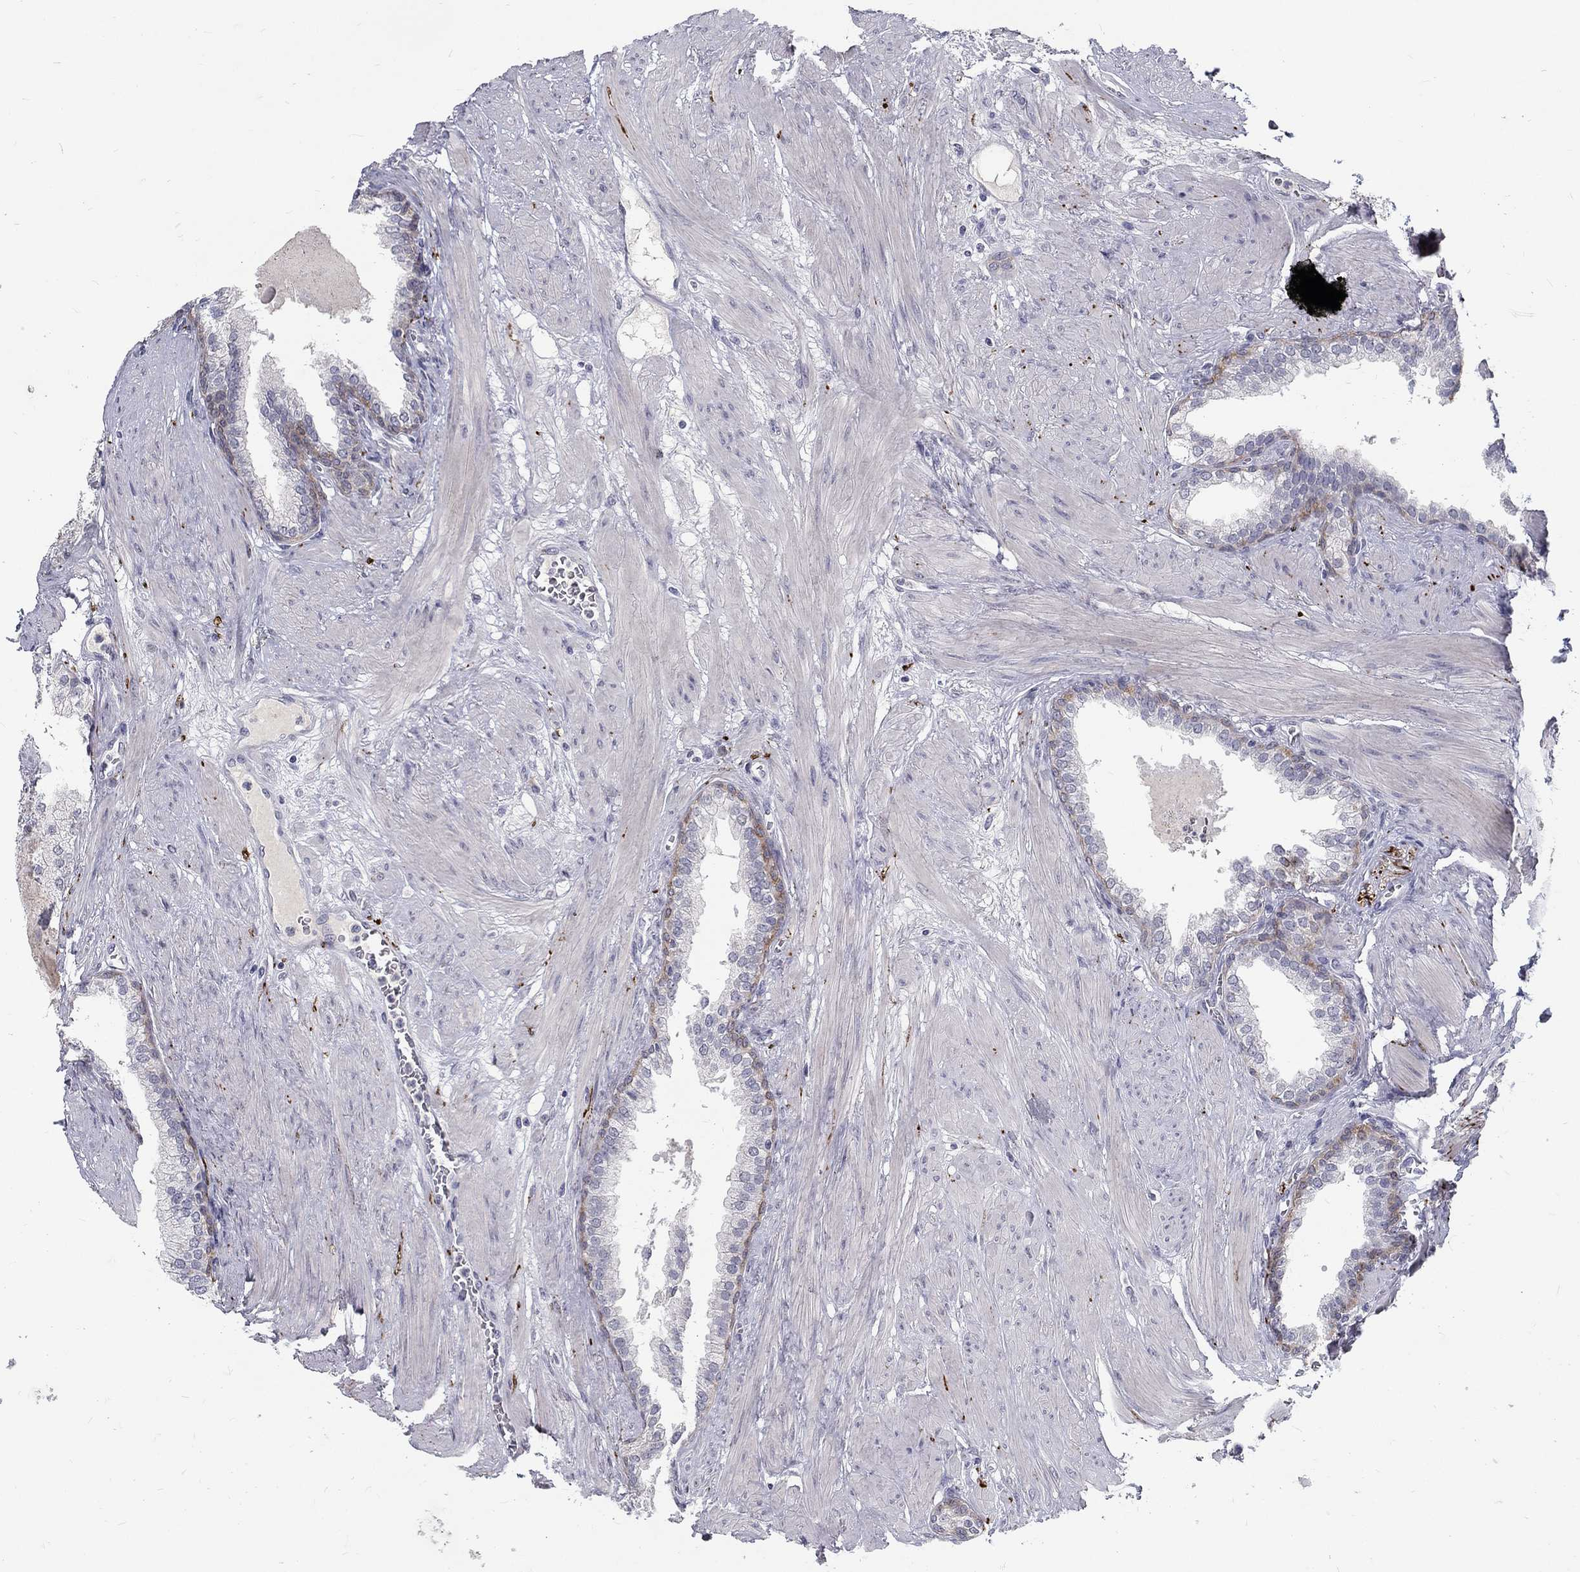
{"staining": {"intensity": "negative", "quantity": "none", "location": "none"}, "tissue": "prostate cancer", "cell_type": "Tumor cells", "image_type": "cancer", "snomed": [{"axis": "morphology", "description": "Adenocarcinoma, NOS"}, {"axis": "topography", "description": "Prostate"}], "caption": "The histopathology image displays no significant staining in tumor cells of prostate adenocarcinoma.", "gene": "NOS1", "patient": {"sex": "male", "age": 69}}